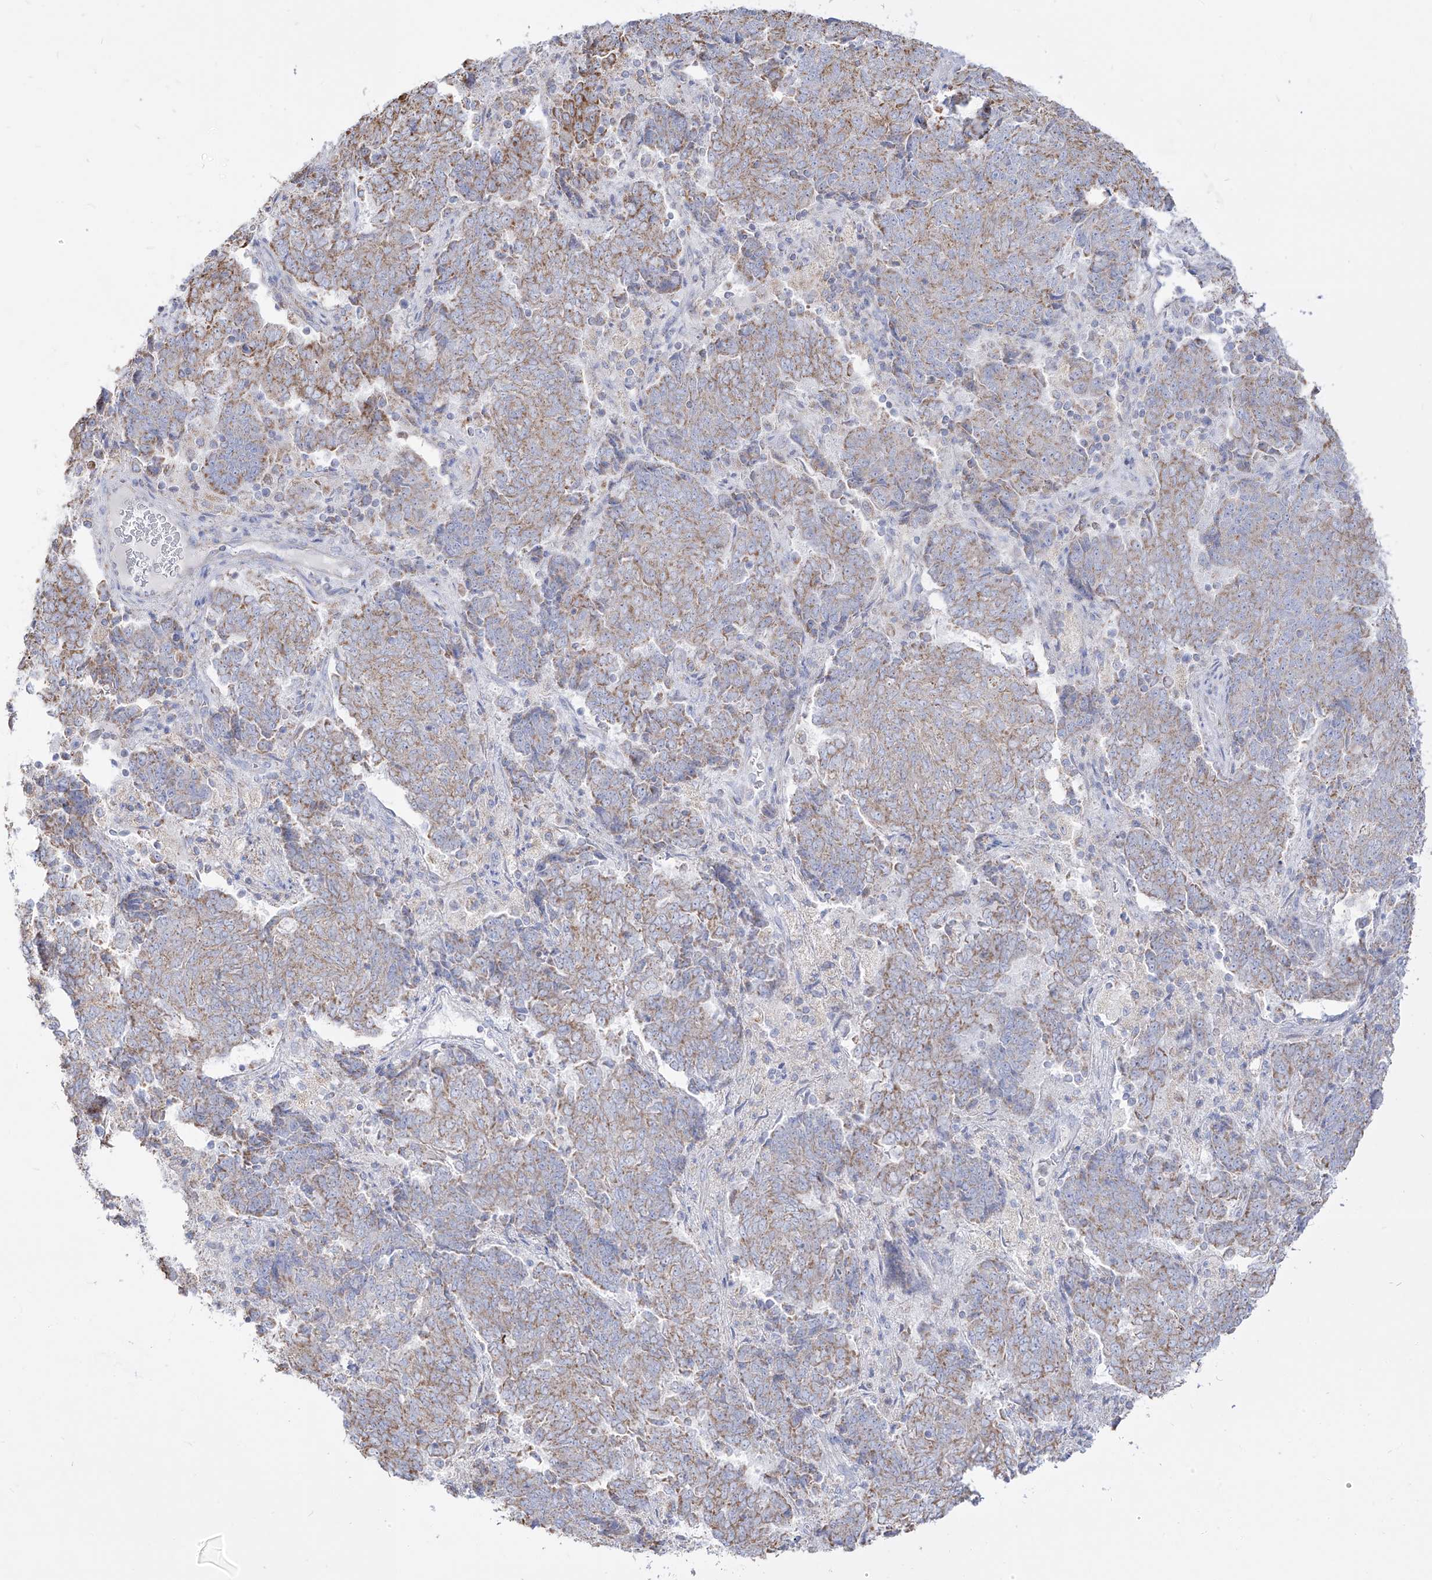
{"staining": {"intensity": "moderate", "quantity": "25%-75%", "location": "cytoplasmic/membranous"}, "tissue": "endometrial cancer", "cell_type": "Tumor cells", "image_type": "cancer", "snomed": [{"axis": "morphology", "description": "Adenocarcinoma, NOS"}, {"axis": "topography", "description": "Endometrium"}], "caption": "An immunohistochemistry image of neoplastic tissue is shown. Protein staining in brown shows moderate cytoplasmic/membranous positivity in endometrial cancer (adenocarcinoma) within tumor cells.", "gene": "RCHY1", "patient": {"sex": "female", "age": 80}}